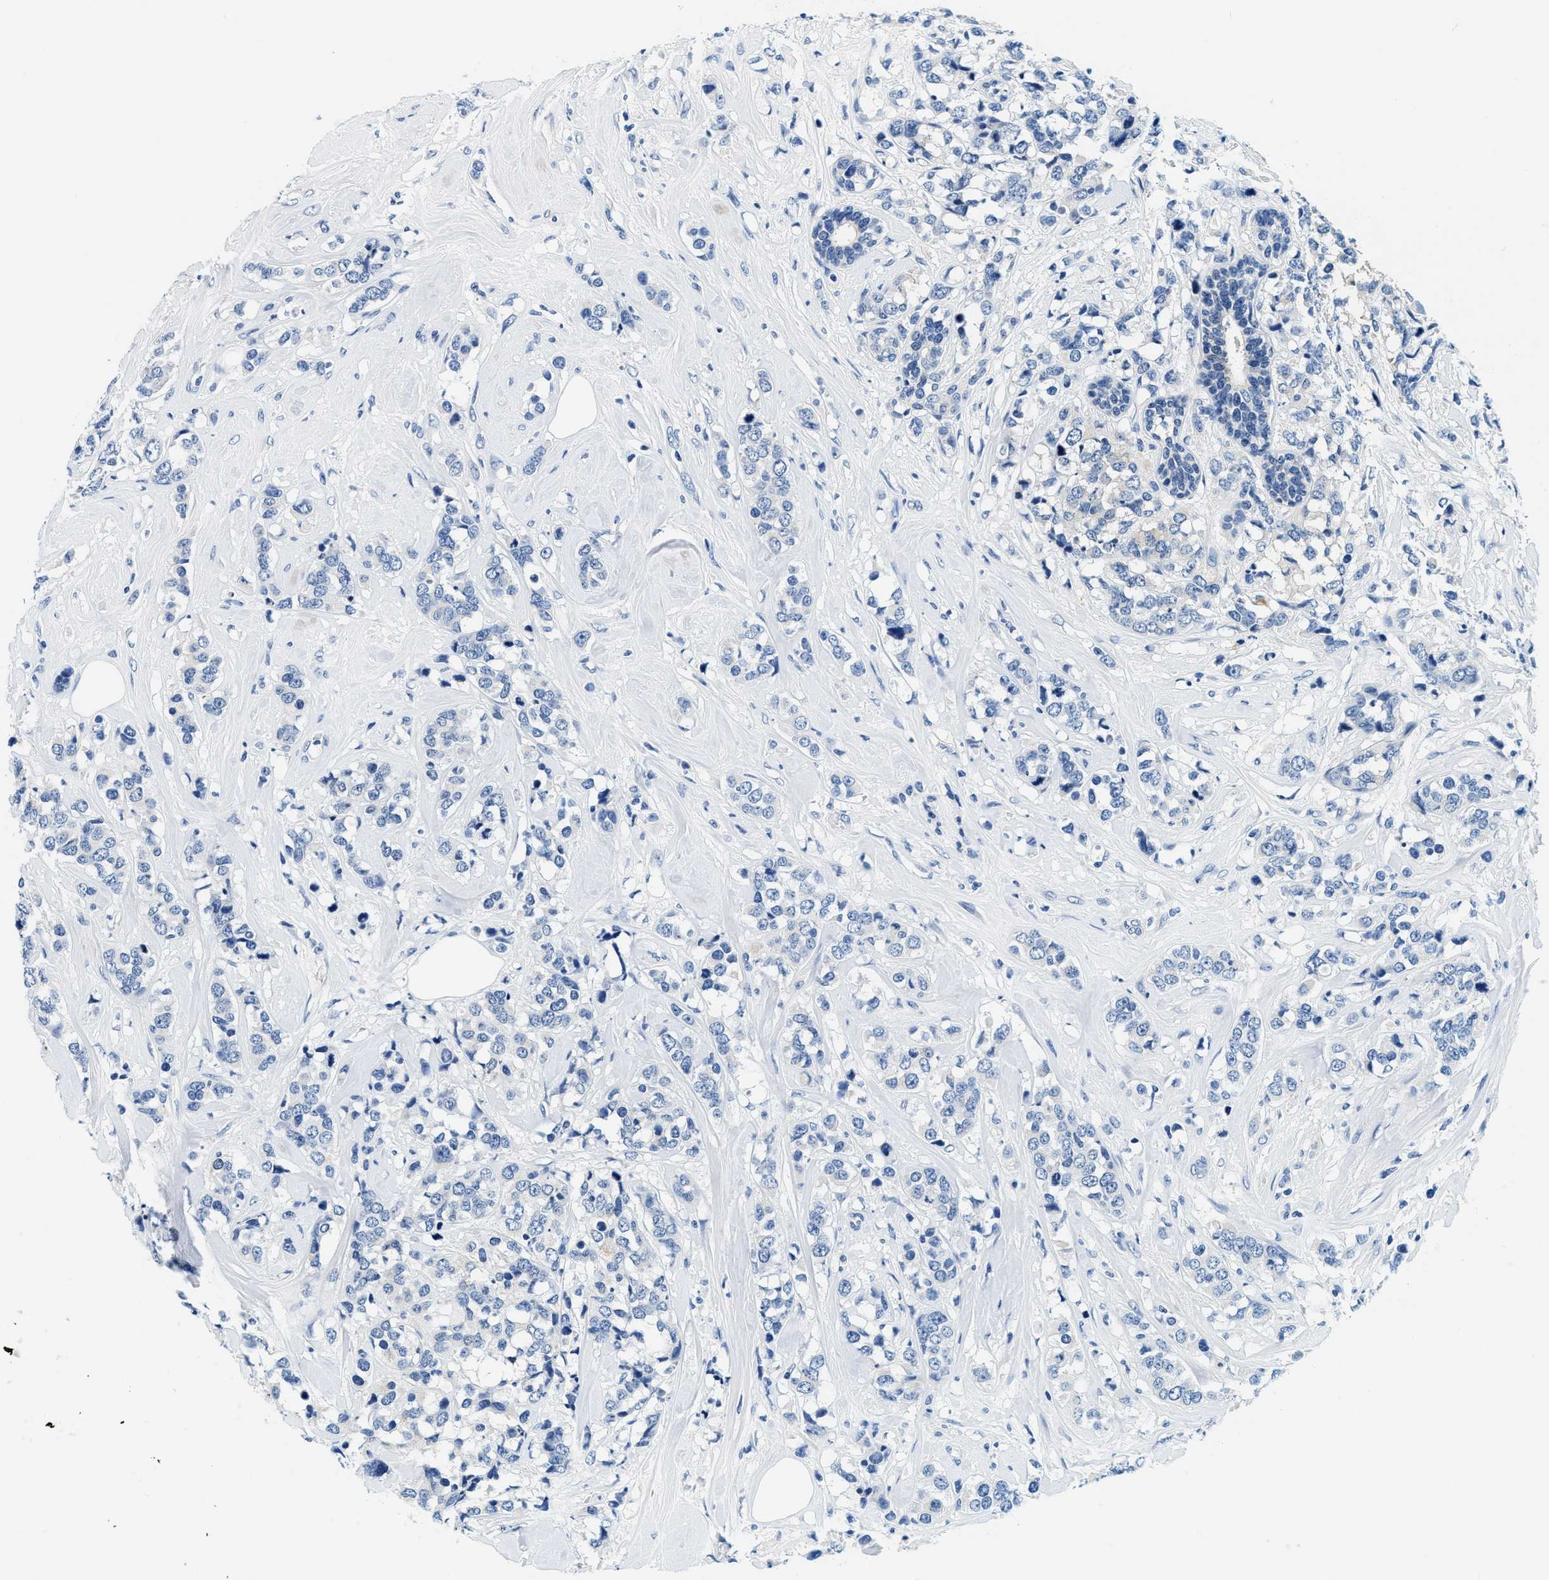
{"staining": {"intensity": "negative", "quantity": "none", "location": "none"}, "tissue": "breast cancer", "cell_type": "Tumor cells", "image_type": "cancer", "snomed": [{"axis": "morphology", "description": "Lobular carcinoma"}, {"axis": "topography", "description": "Breast"}], "caption": "This histopathology image is of breast cancer stained with immunohistochemistry (IHC) to label a protein in brown with the nuclei are counter-stained blue. There is no staining in tumor cells.", "gene": "GSTM3", "patient": {"sex": "female", "age": 59}}